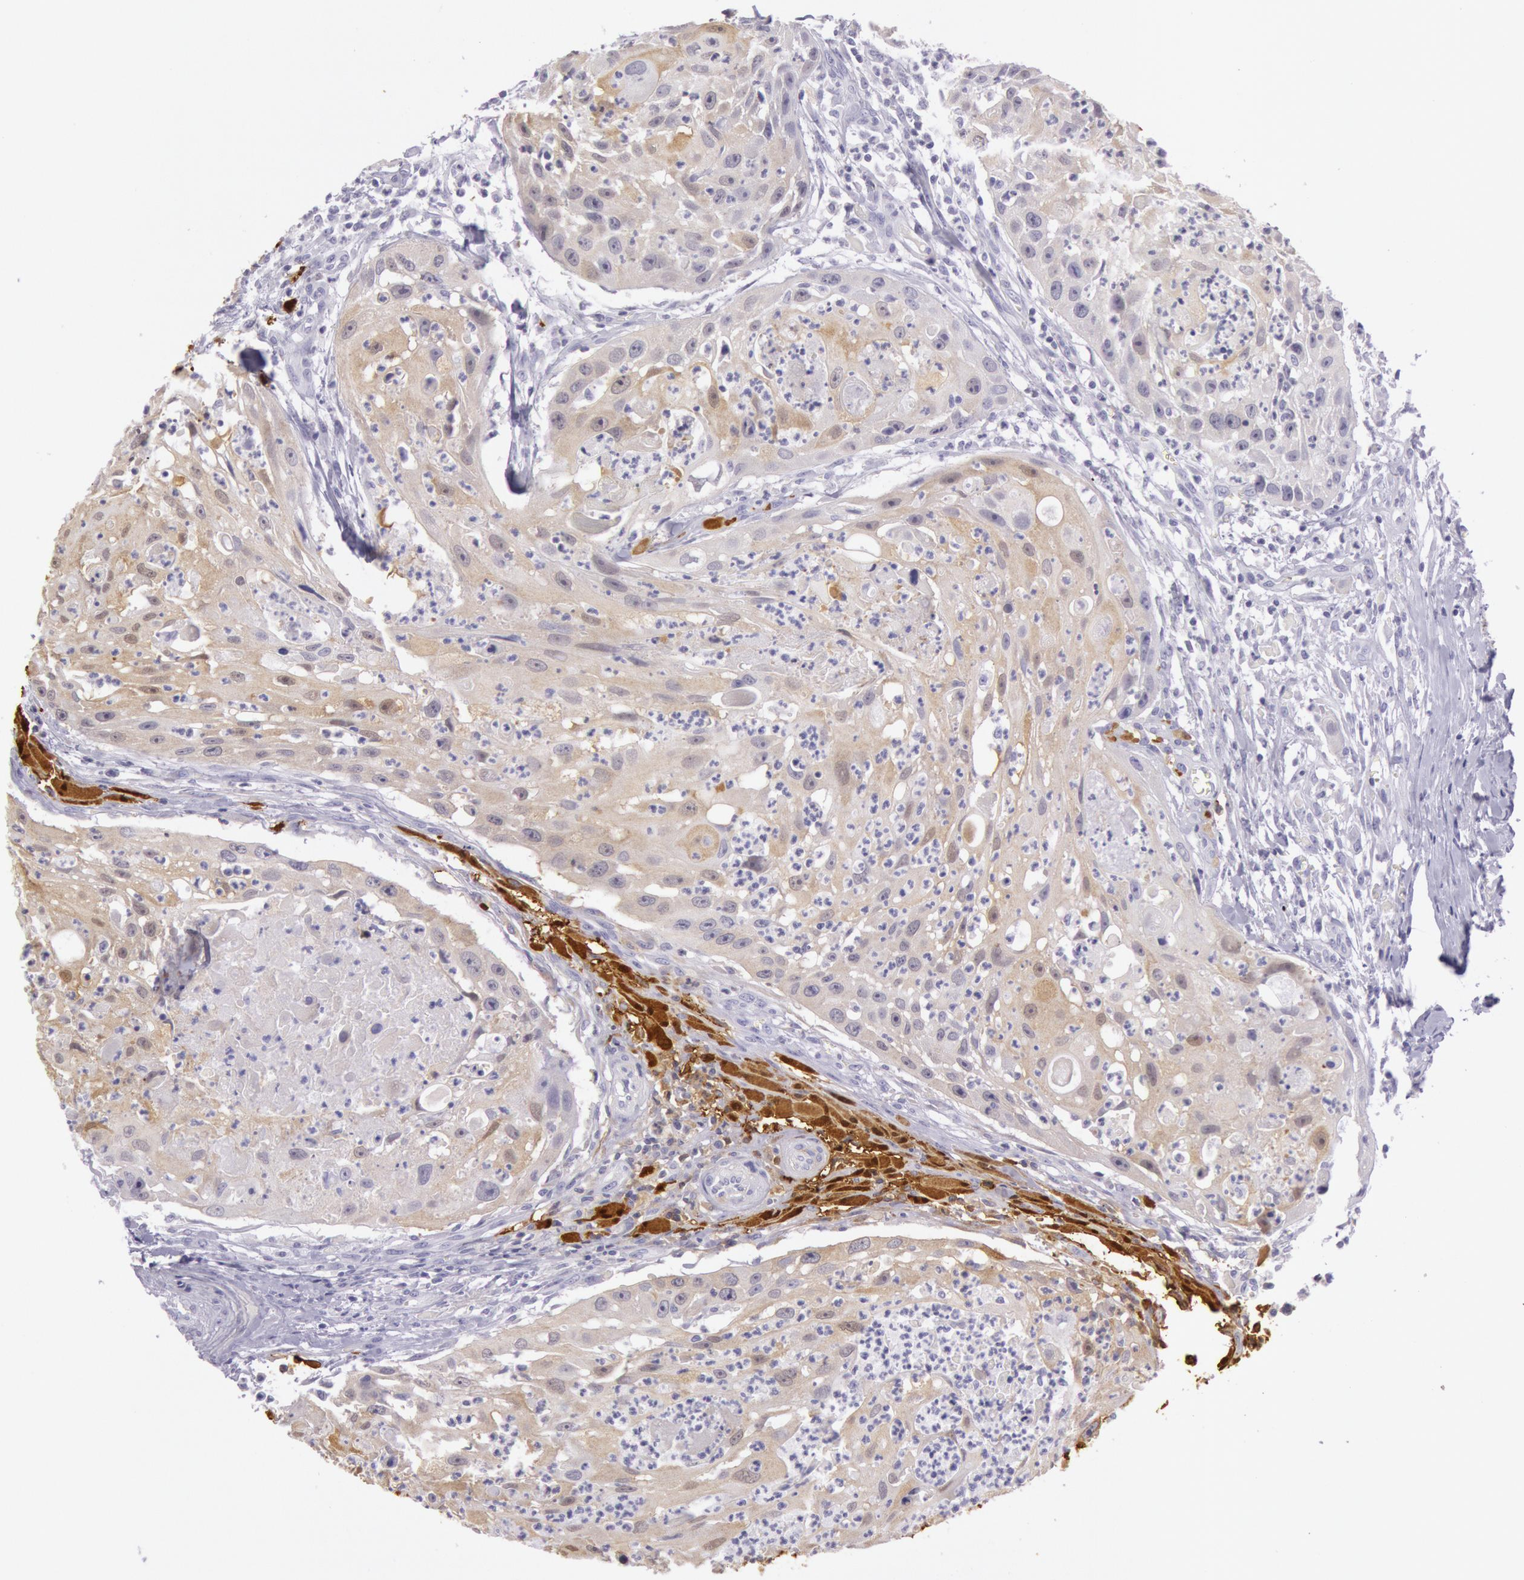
{"staining": {"intensity": "weak", "quantity": "25%-75%", "location": "cytoplasmic/membranous"}, "tissue": "head and neck cancer", "cell_type": "Tumor cells", "image_type": "cancer", "snomed": [{"axis": "morphology", "description": "Squamous cell carcinoma, NOS"}, {"axis": "topography", "description": "Head-Neck"}], "caption": "The micrograph shows immunohistochemical staining of head and neck cancer. There is weak cytoplasmic/membranous expression is present in about 25%-75% of tumor cells.", "gene": "CKB", "patient": {"sex": "male", "age": 64}}